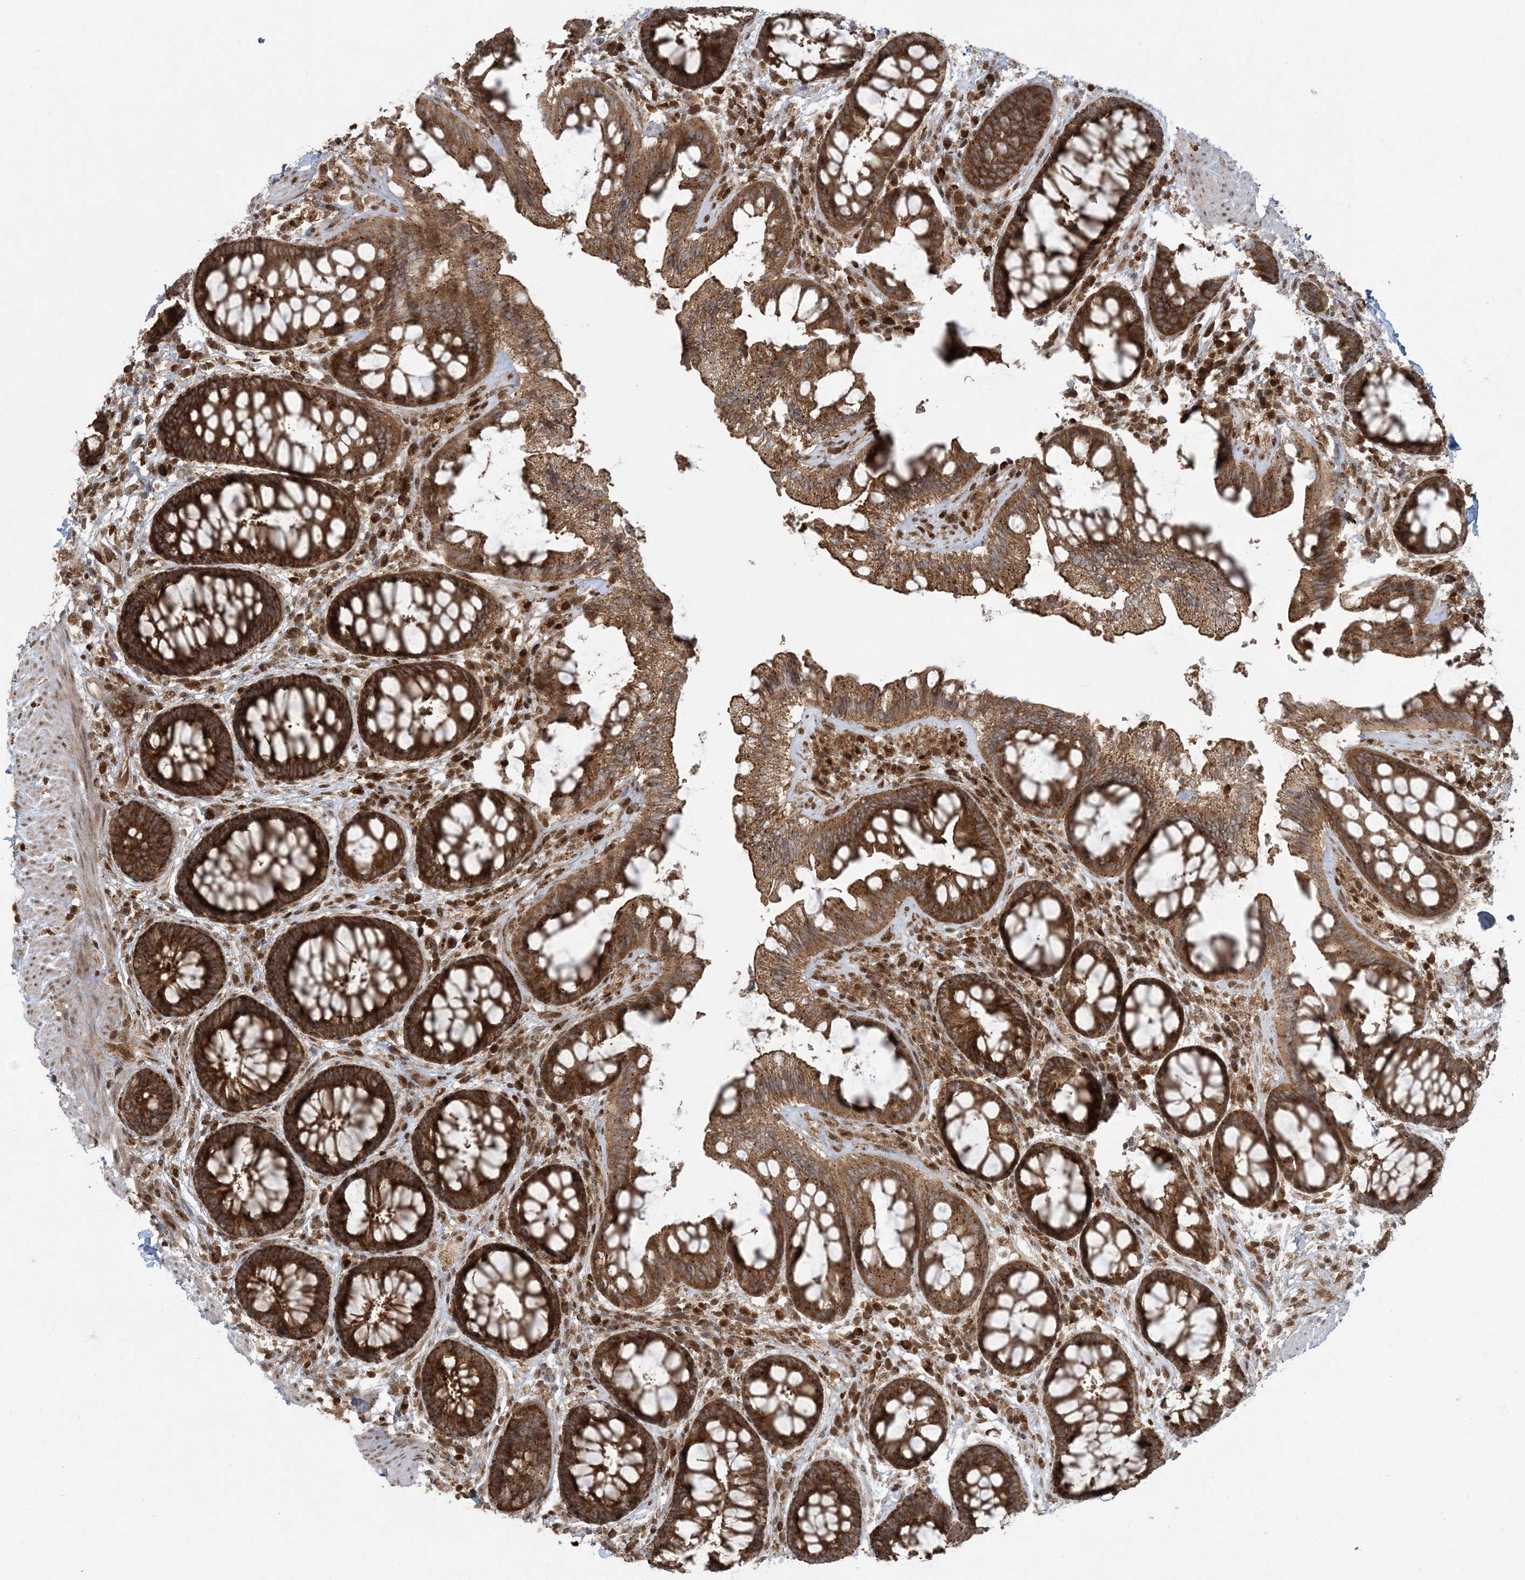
{"staining": {"intensity": "strong", "quantity": ">75%", "location": "cytoplasmic/membranous"}, "tissue": "rectum", "cell_type": "Glandular cells", "image_type": "normal", "snomed": [{"axis": "morphology", "description": "Normal tissue, NOS"}, {"axis": "topography", "description": "Rectum"}], "caption": "The photomicrograph demonstrates staining of normal rectum, revealing strong cytoplasmic/membranous protein staining (brown color) within glandular cells.", "gene": "ABCF3", "patient": {"sex": "female", "age": 46}}